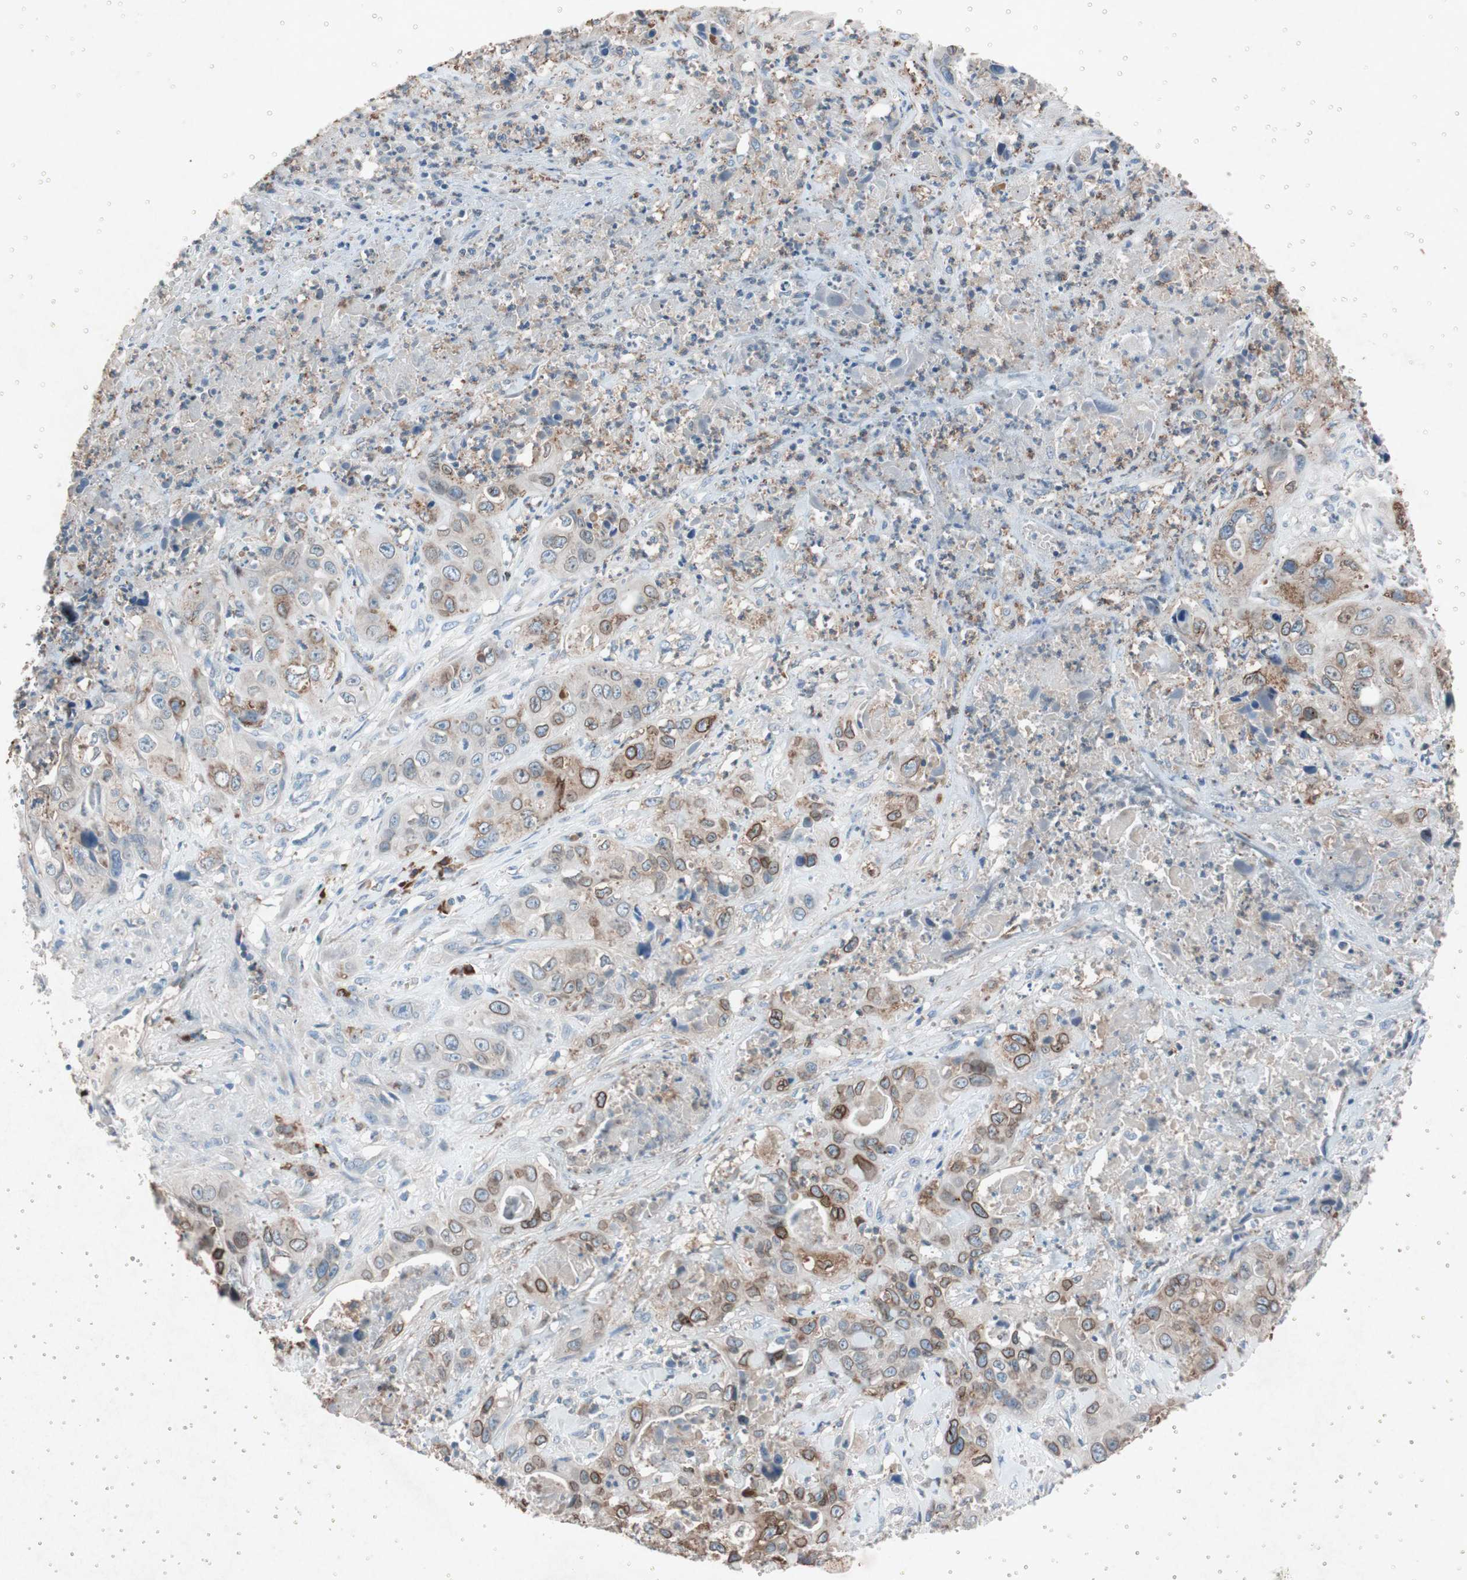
{"staining": {"intensity": "moderate", "quantity": "25%-75%", "location": "cytoplasmic/membranous"}, "tissue": "liver cancer", "cell_type": "Tumor cells", "image_type": "cancer", "snomed": [{"axis": "morphology", "description": "Cholangiocarcinoma"}, {"axis": "topography", "description": "Liver"}], "caption": "Immunohistochemistry (IHC) staining of liver cancer, which displays medium levels of moderate cytoplasmic/membranous expression in about 25%-75% of tumor cells indicating moderate cytoplasmic/membranous protein expression. The staining was performed using DAB (brown) for protein detection and nuclei were counterstained in hematoxylin (blue).", "gene": "GRB7", "patient": {"sex": "female", "age": 61}}